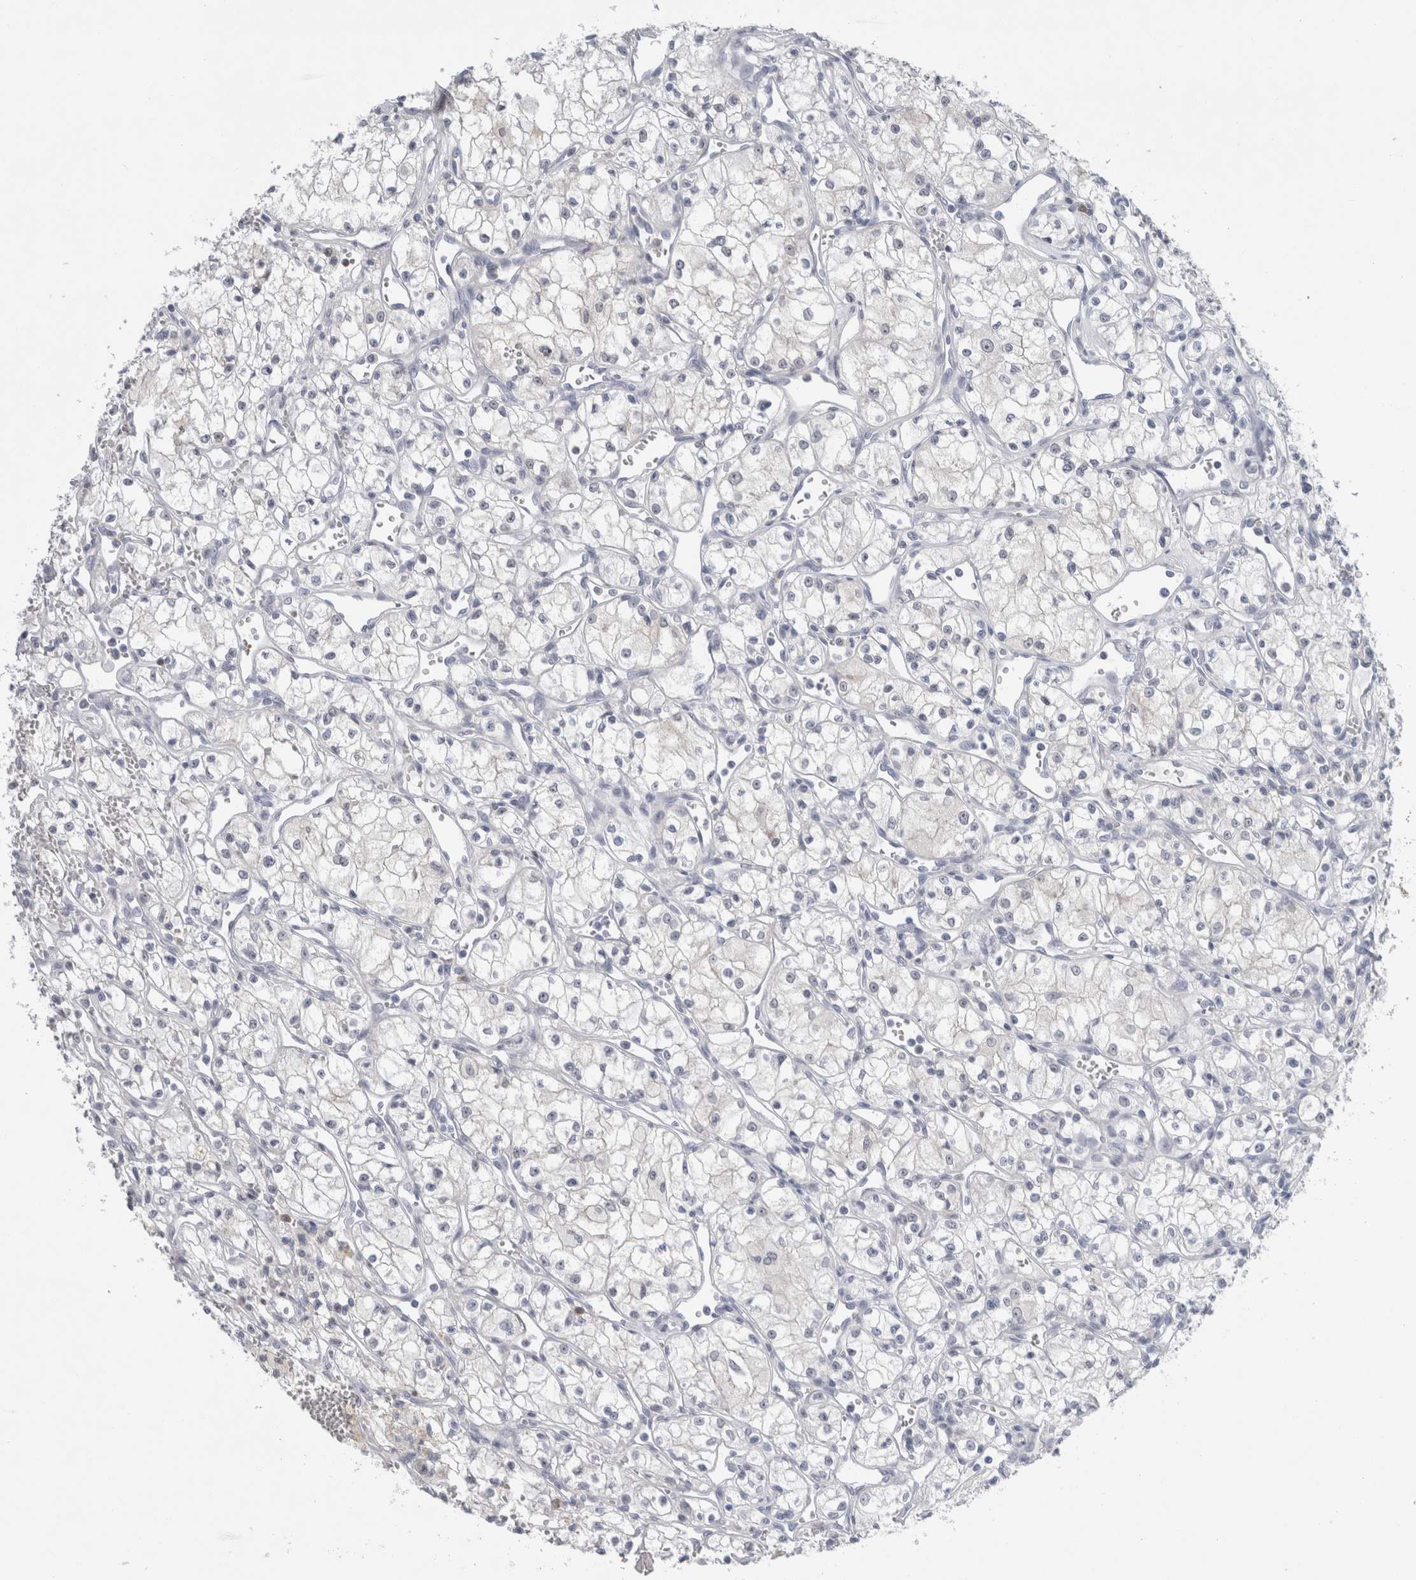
{"staining": {"intensity": "negative", "quantity": "none", "location": "none"}, "tissue": "renal cancer", "cell_type": "Tumor cells", "image_type": "cancer", "snomed": [{"axis": "morphology", "description": "Adenocarcinoma, NOS"}, {"axis": "topography", "description": "Kidney"}], "caption": "High power microscopy photomicrograph of an immunohistochemistry (IHC) image of renal cancer (adenocarcinoma), revealing no significant positivity in tumor cells.", "gene": "CASP6", "patient": {"sex": "male", "age": 59}}